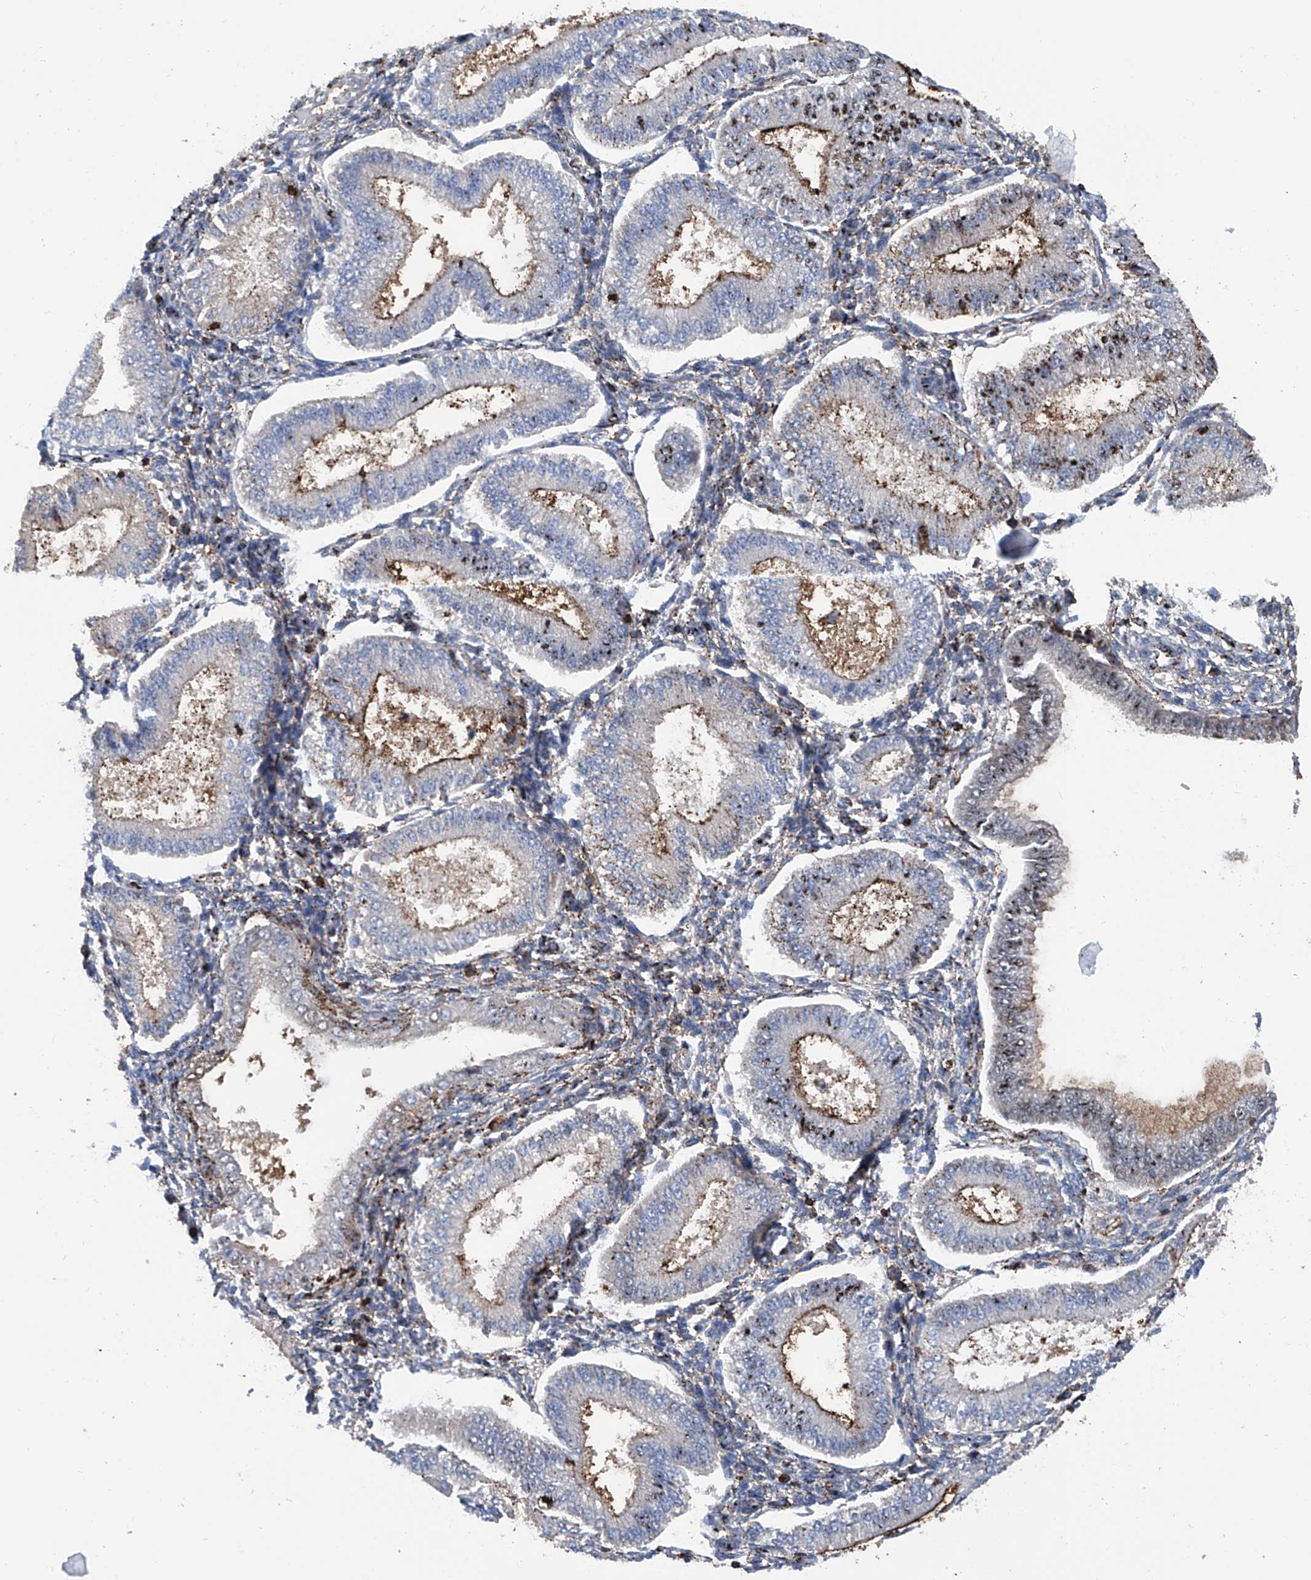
{"staining": {"intensity": "moderate", "quantity": "<25%", "location": "cytoplasmic/membranous"}, "tissue": "endometrium", "cell_type": "Cells in endometrial stroma", "image_type": "normal", "snomed": [{"axis": "morphology", "description": "Normal tissue, NOS"}, {"axis": "topography", "description": "Endometrium"}], "caption": "This is an image of IHC staining of benign endometrium, which shows moderate staining in the cytoplasmic/membranous of cells in endometrial stroma.", "gene": "ZNF484", "patient": {"sex": "female", "age": 39}}